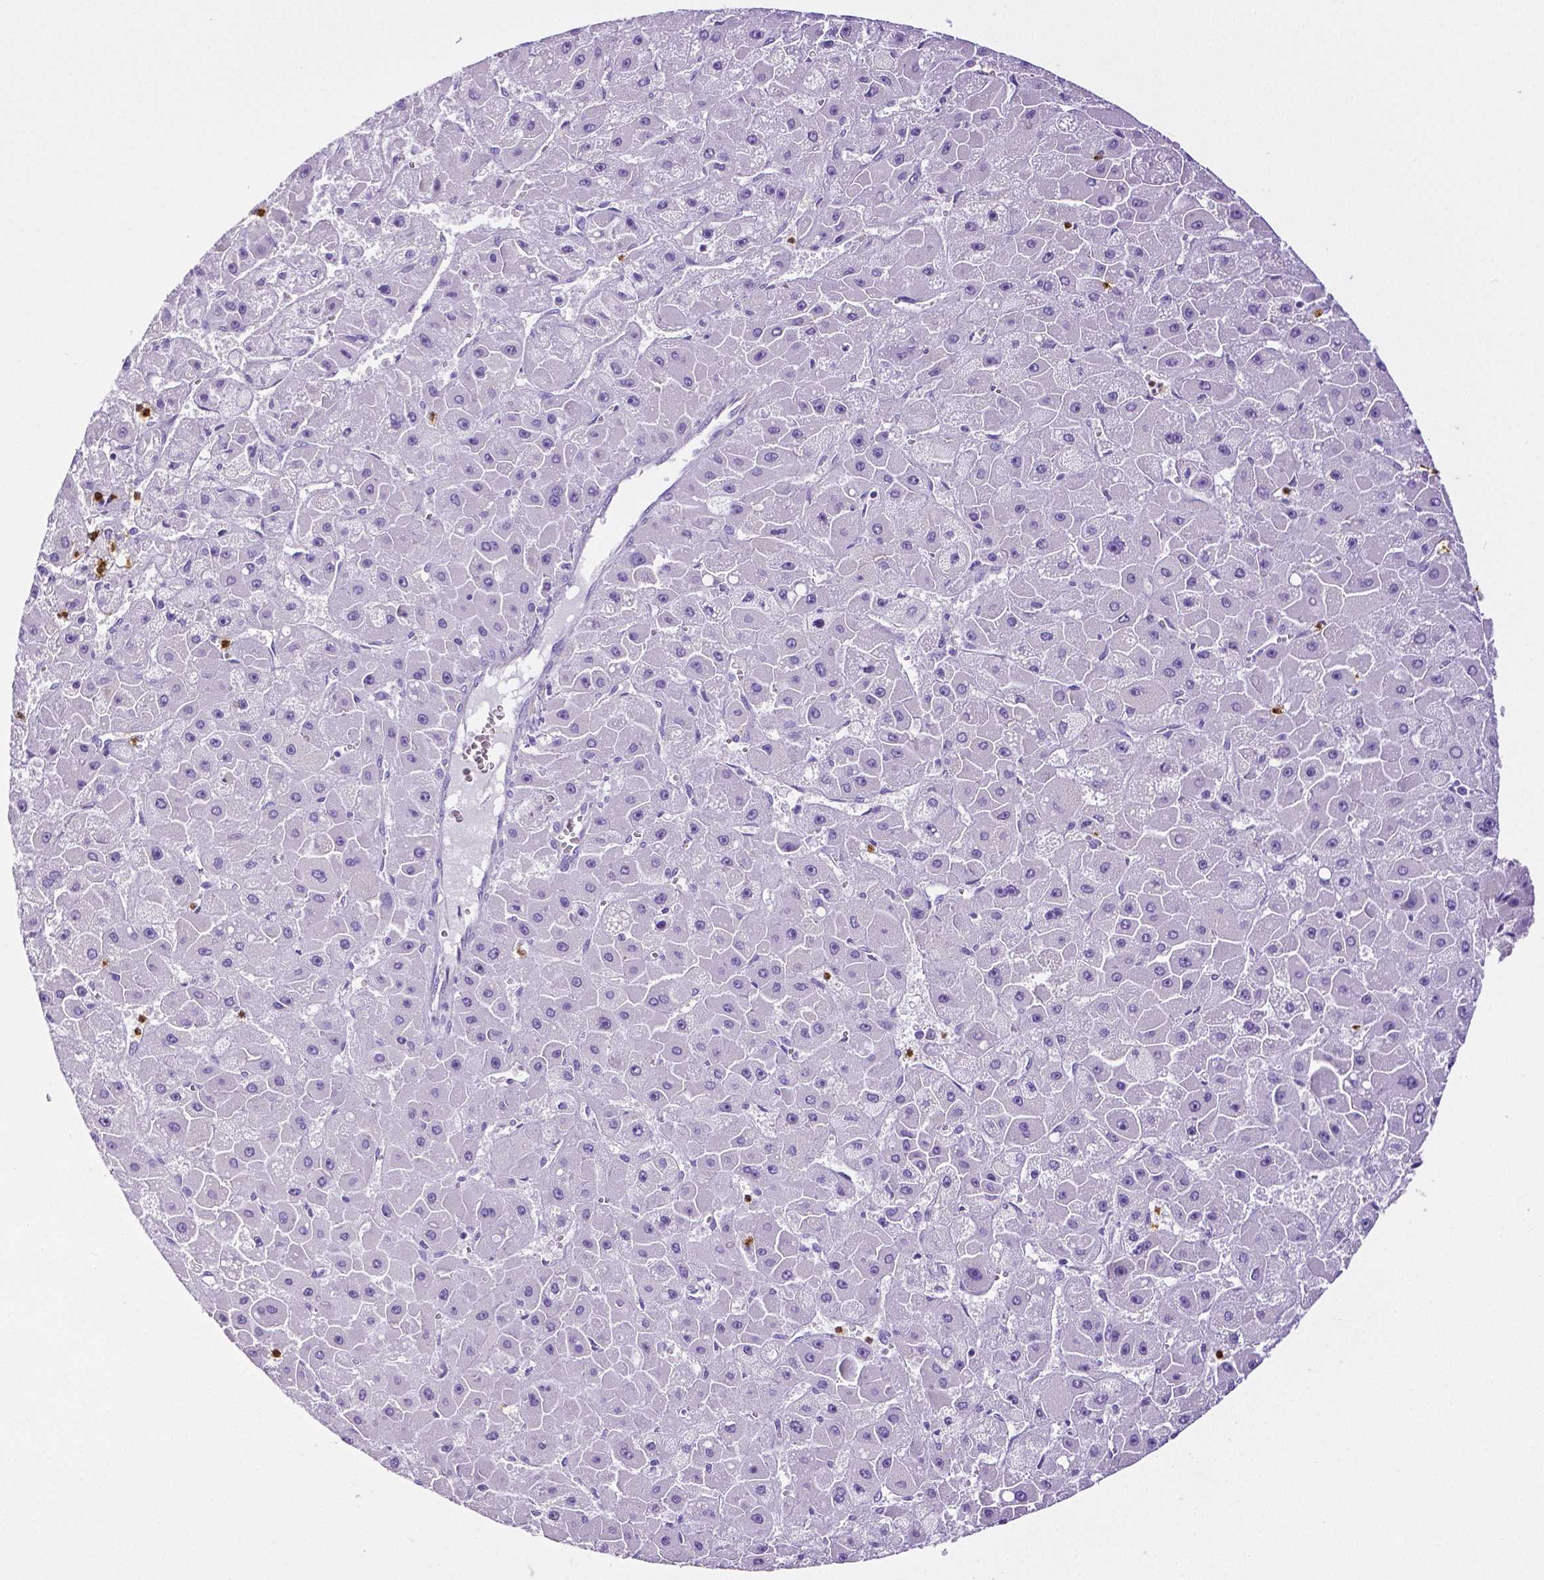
{"staining": {"intensity": "negative", "quantity": "none", "location": "none"}, "tissue": "liver cancer", "cell_type": "Tumor cells", "image_type": "cancer", "snomed": [{"axis": "morphology", "description": "Carcinoma, Hepatocellular, NOS"}, {"axis": "topography", "description": "Liver"}], "caption": "DAB immunohistochemical staining of human liver cancer displays no significant expression in tumor cells.", "gene": "MMP9", "patient": {"sex": "female", "age": 25}}